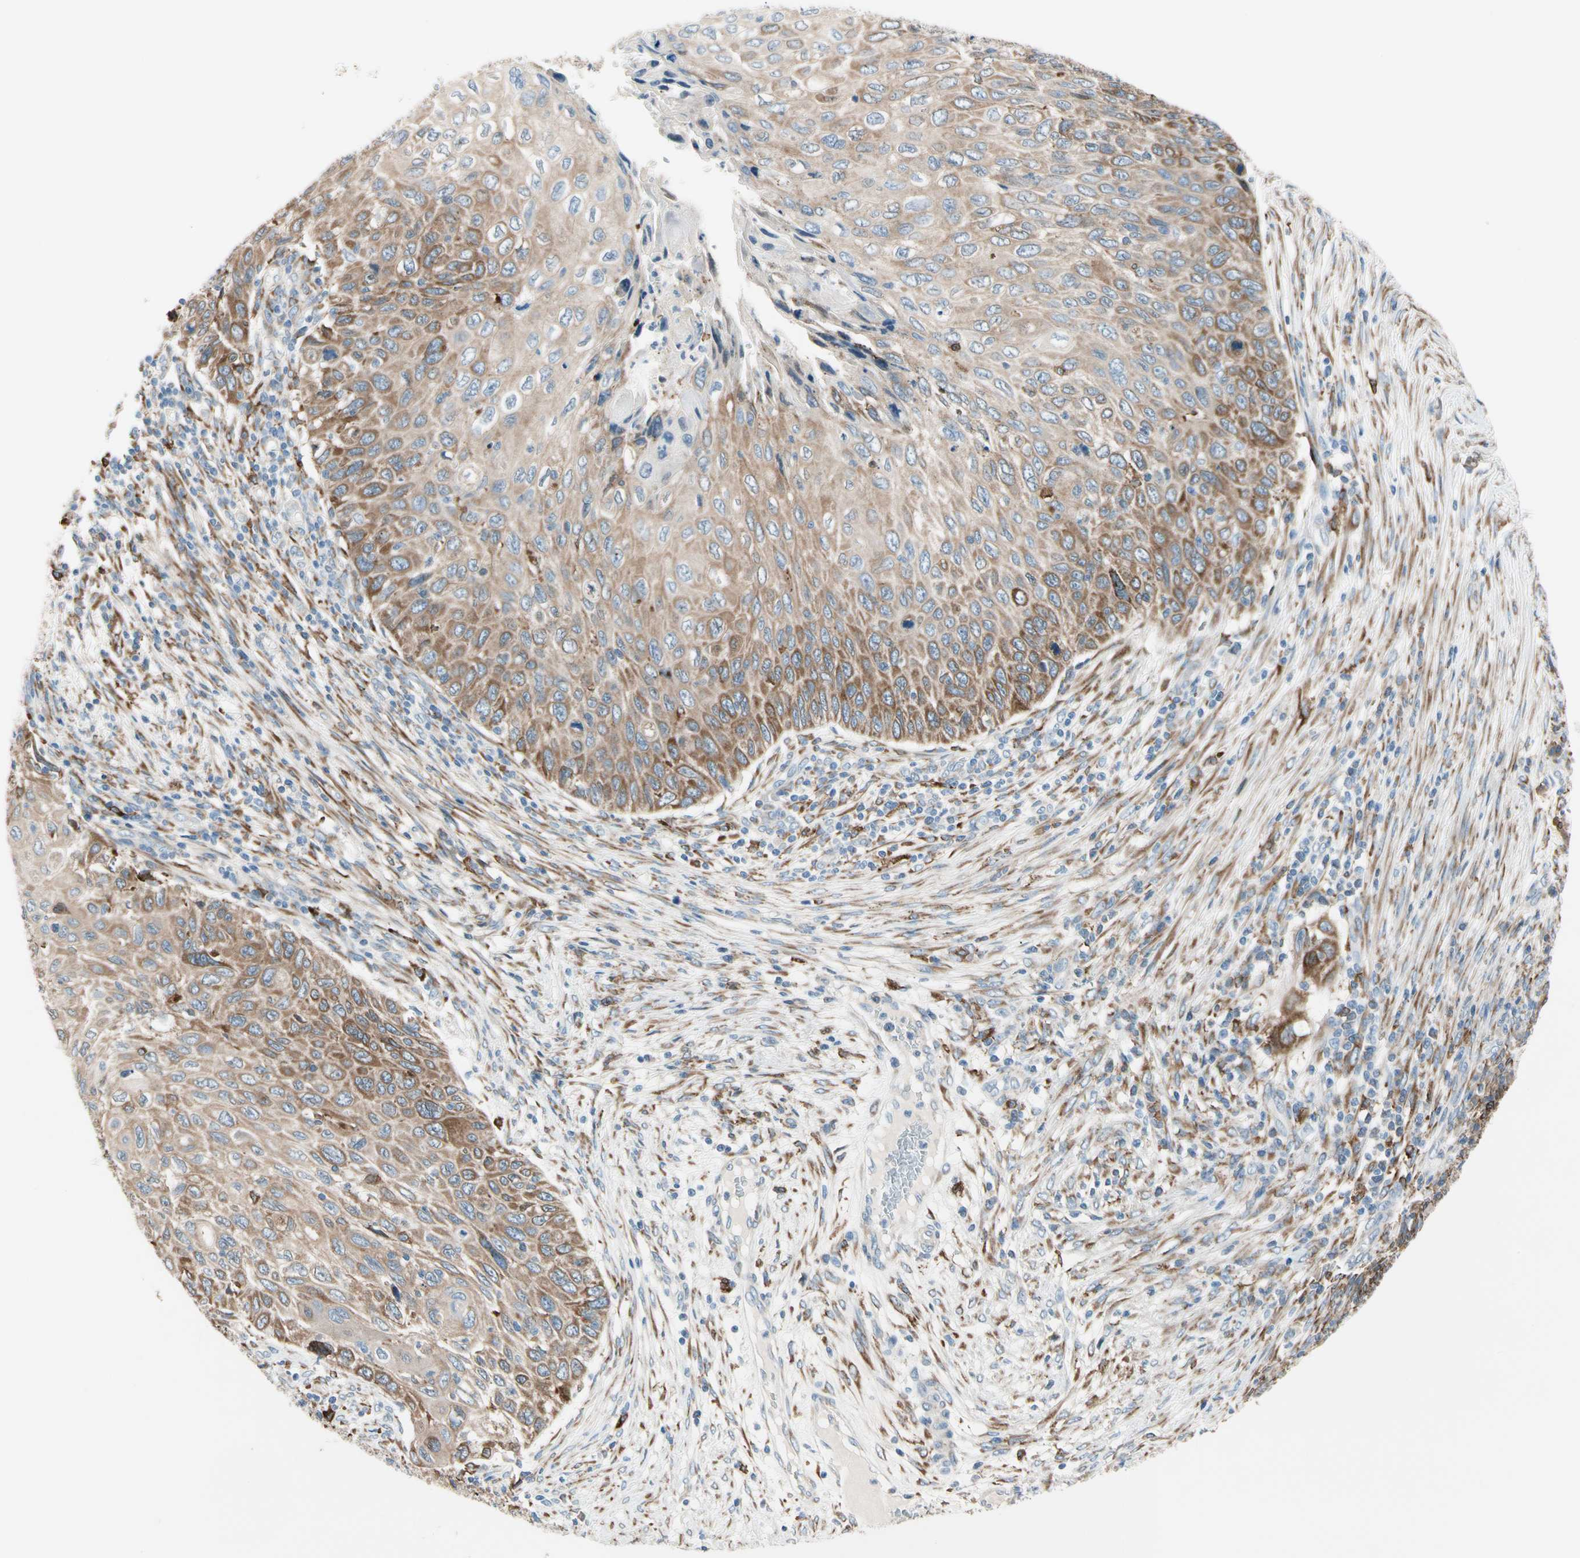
{"staining": {"intensity": "moderate", "quantity": ">75%", "location": "cytoplasmic/membranous"}, "tissue": "cervical cancer", "cell_type": "Tumor cells", "image_type": "cancer", "snomed": [{"axis": "morphology", "description": "Squamous cell carcinoma, NOS"}, {"axis": "topography", "description": "Cervix"}], "caption": "This image reveals immunohistochemistry staining of cervical squamous cell carcinoma, with medium moderate cytoplasmic/membranous staining in approximately >75% of tumor cells.", "gene": "LRPAP1", "patient": {"sex": "female", "age": 70}}